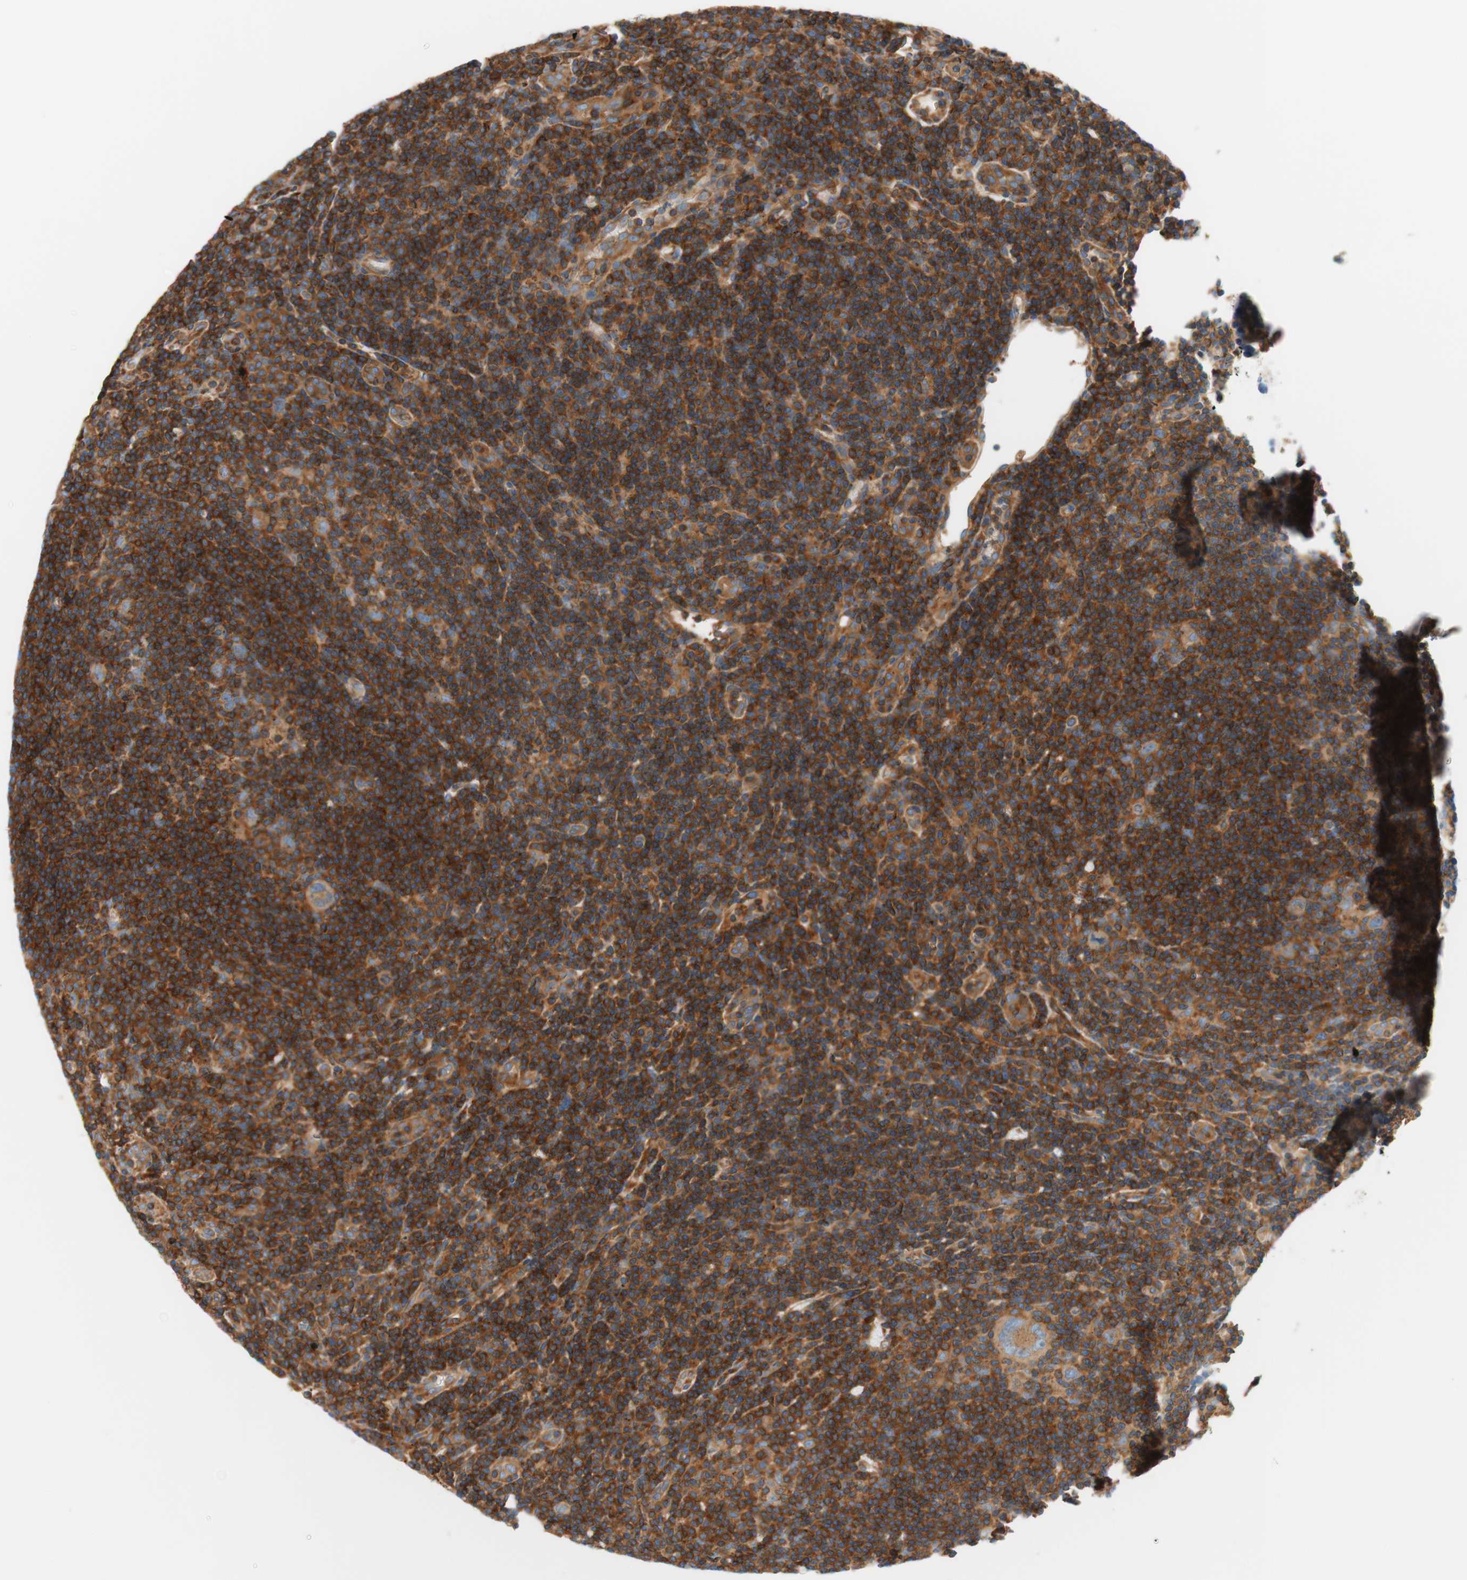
{"staining": {"intensity": "moderate", "quantity": ">75%", "location": "cytoplasmic/membranous"}, "tissue": "lymphoma", "cell_type": "Tumor cells", "image_type": "cancer", "snomed": [{"axis": "morphology", "description": "Hodgkin's disease, NOS"}, {"axis": "topography", "description": "Lymph node"}], "caption": "Tumor cells reveal moderate cytoplasmic/membranous positivity in about >75% of cells in Hodgkin's disease. The staining is performed using DAB brown chromogen to label protein expression. The nuclei are counter-stained blue using hematoxylin.", "gene": "VPS26A", "patient": {"sex": "female", "age": 57}}